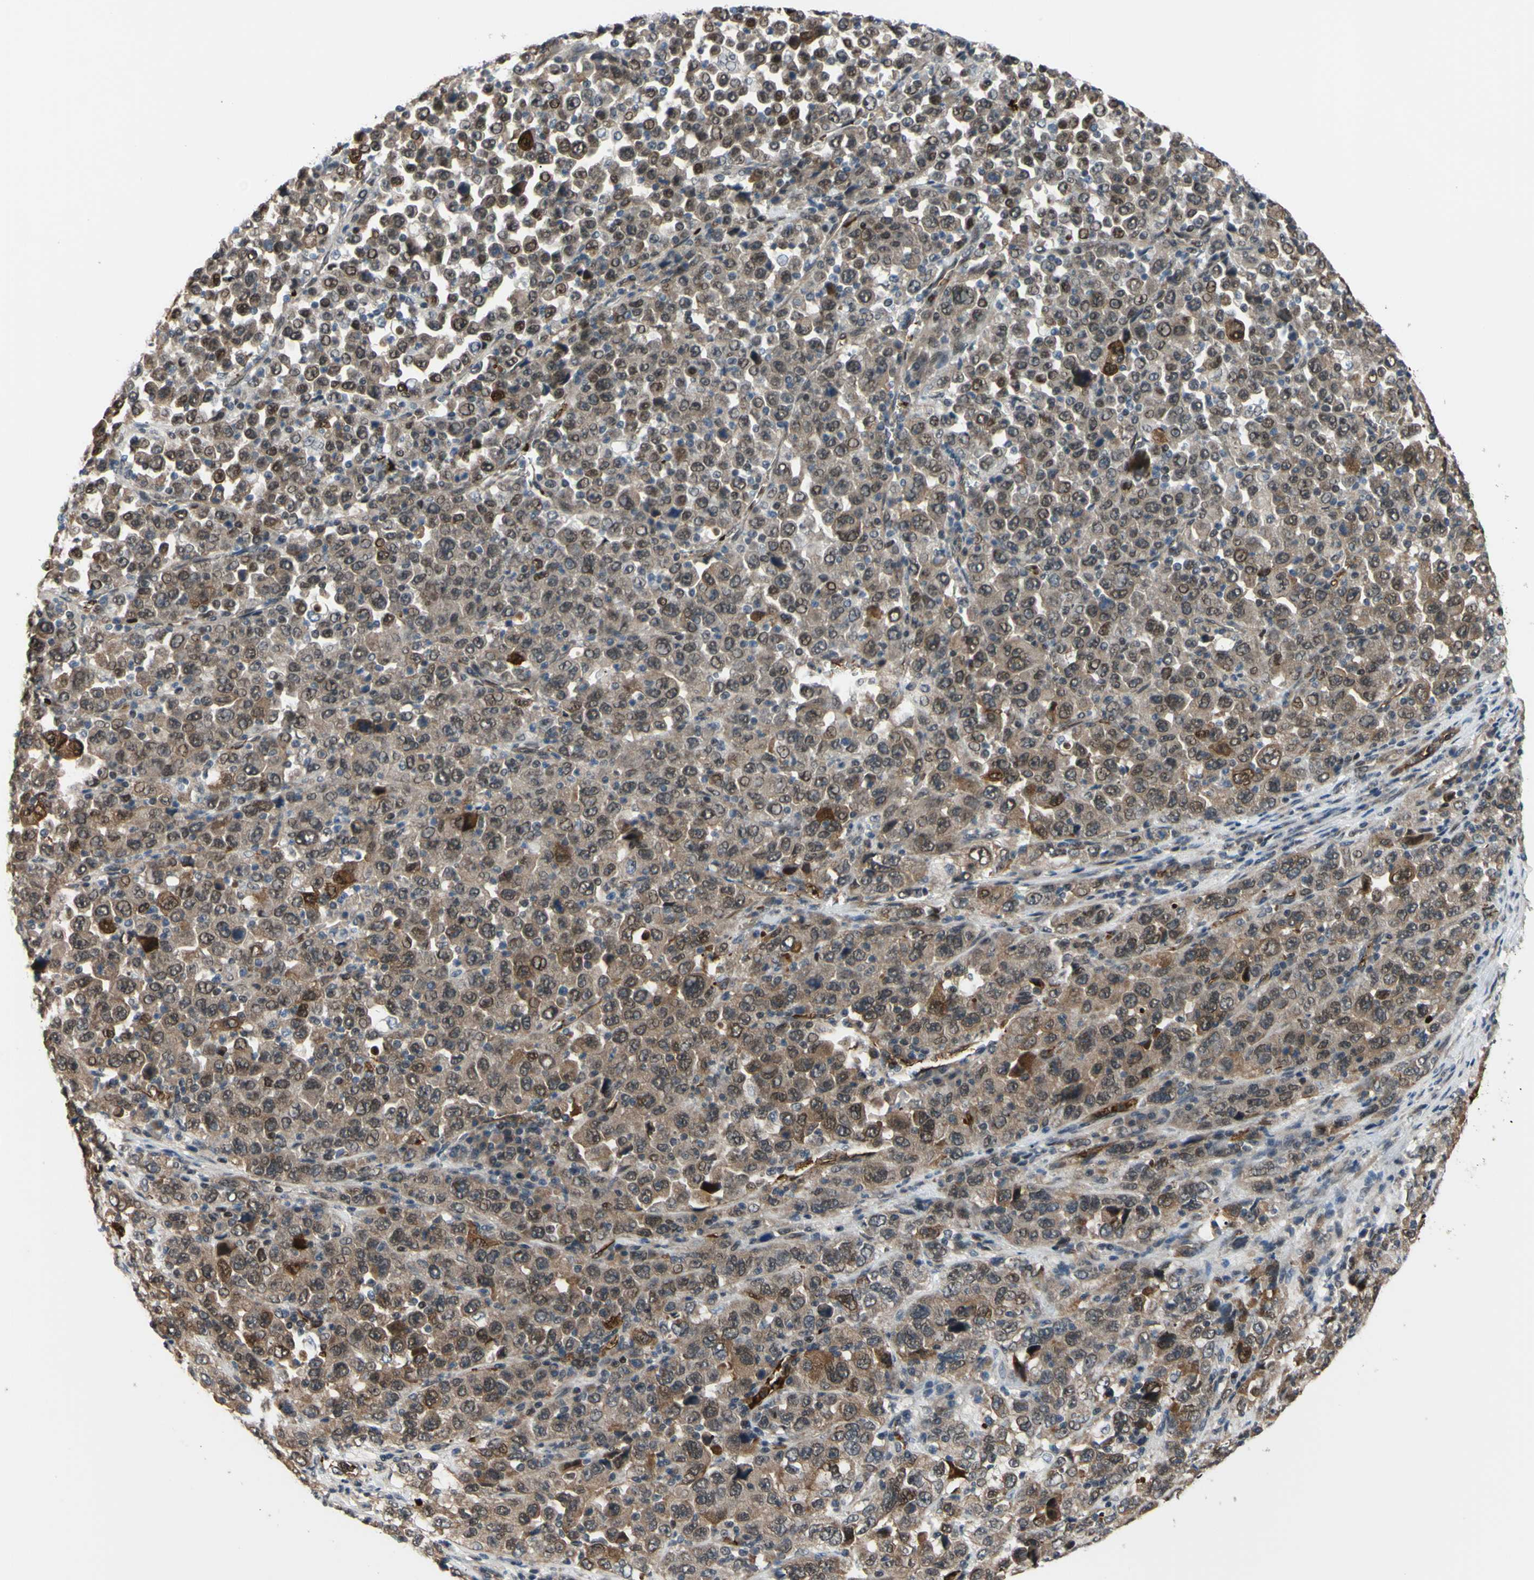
{"staining": {"intensity": "moderate", "quantity": ">75%", "location": "cytoplasmic/membranous,nuclear"}, "tissue": "stomach cancer", "cell_type": "Tumor cells", "image_type": "cancer", "snomed": [{"axis": "morphology", "description": "Normal tissue, NOS"}, {"axis": "morphology", "description": "Adenocarcinoma, NOS"}, {"axis": "topography", "description": "Stomach, upper"}, {"axis": "topography", "description": "Stomach"}], "caption": "Immunohistochemical staining of human adenocarcinoma (stomach) displays medium levels of moderate cytoplasmic/membranous and nuclear protein staining in about >75% of tumor cells.", "gene": "THAP12", "patient": {"sex": "male", "age": 59}}